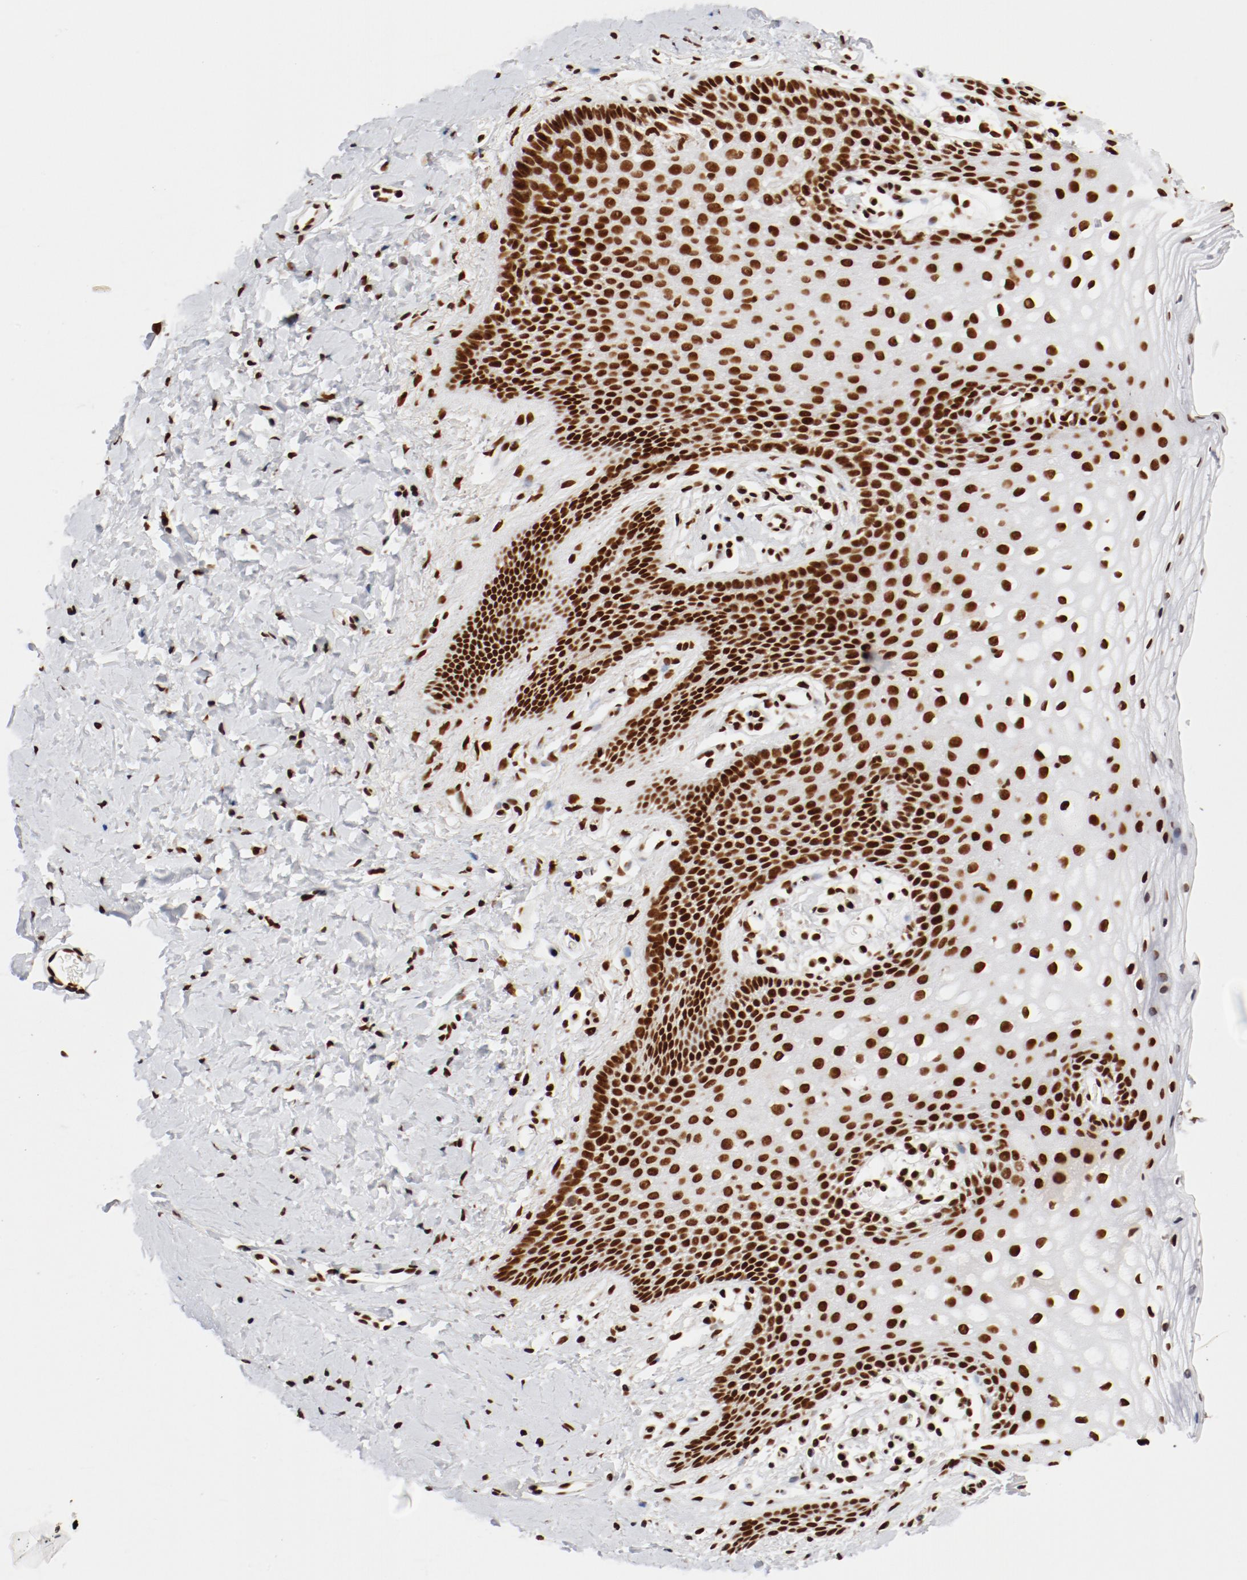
{"staining": {"intensity": "strong", "quantity": ">75%", "location": "nuclear"}, "tissue": "vagina", "cell_type": "Squamous epithelial cells", "image_type": "normal", "snomed": [{"axis": "morphology", "description": "Normal tissue, NOS"}, {"axis": "topography", "description": "Vagina"}], "caption": "High-power microscopy captured an IHC photomicrograph of unremarkable vagina, revealing strong nuclear staining in approximately >75% of squamous epithelial cells. Nuclei are stained in blue.", "gene": "CTBP1", "patient": {"sex": "female", "age": 55}}